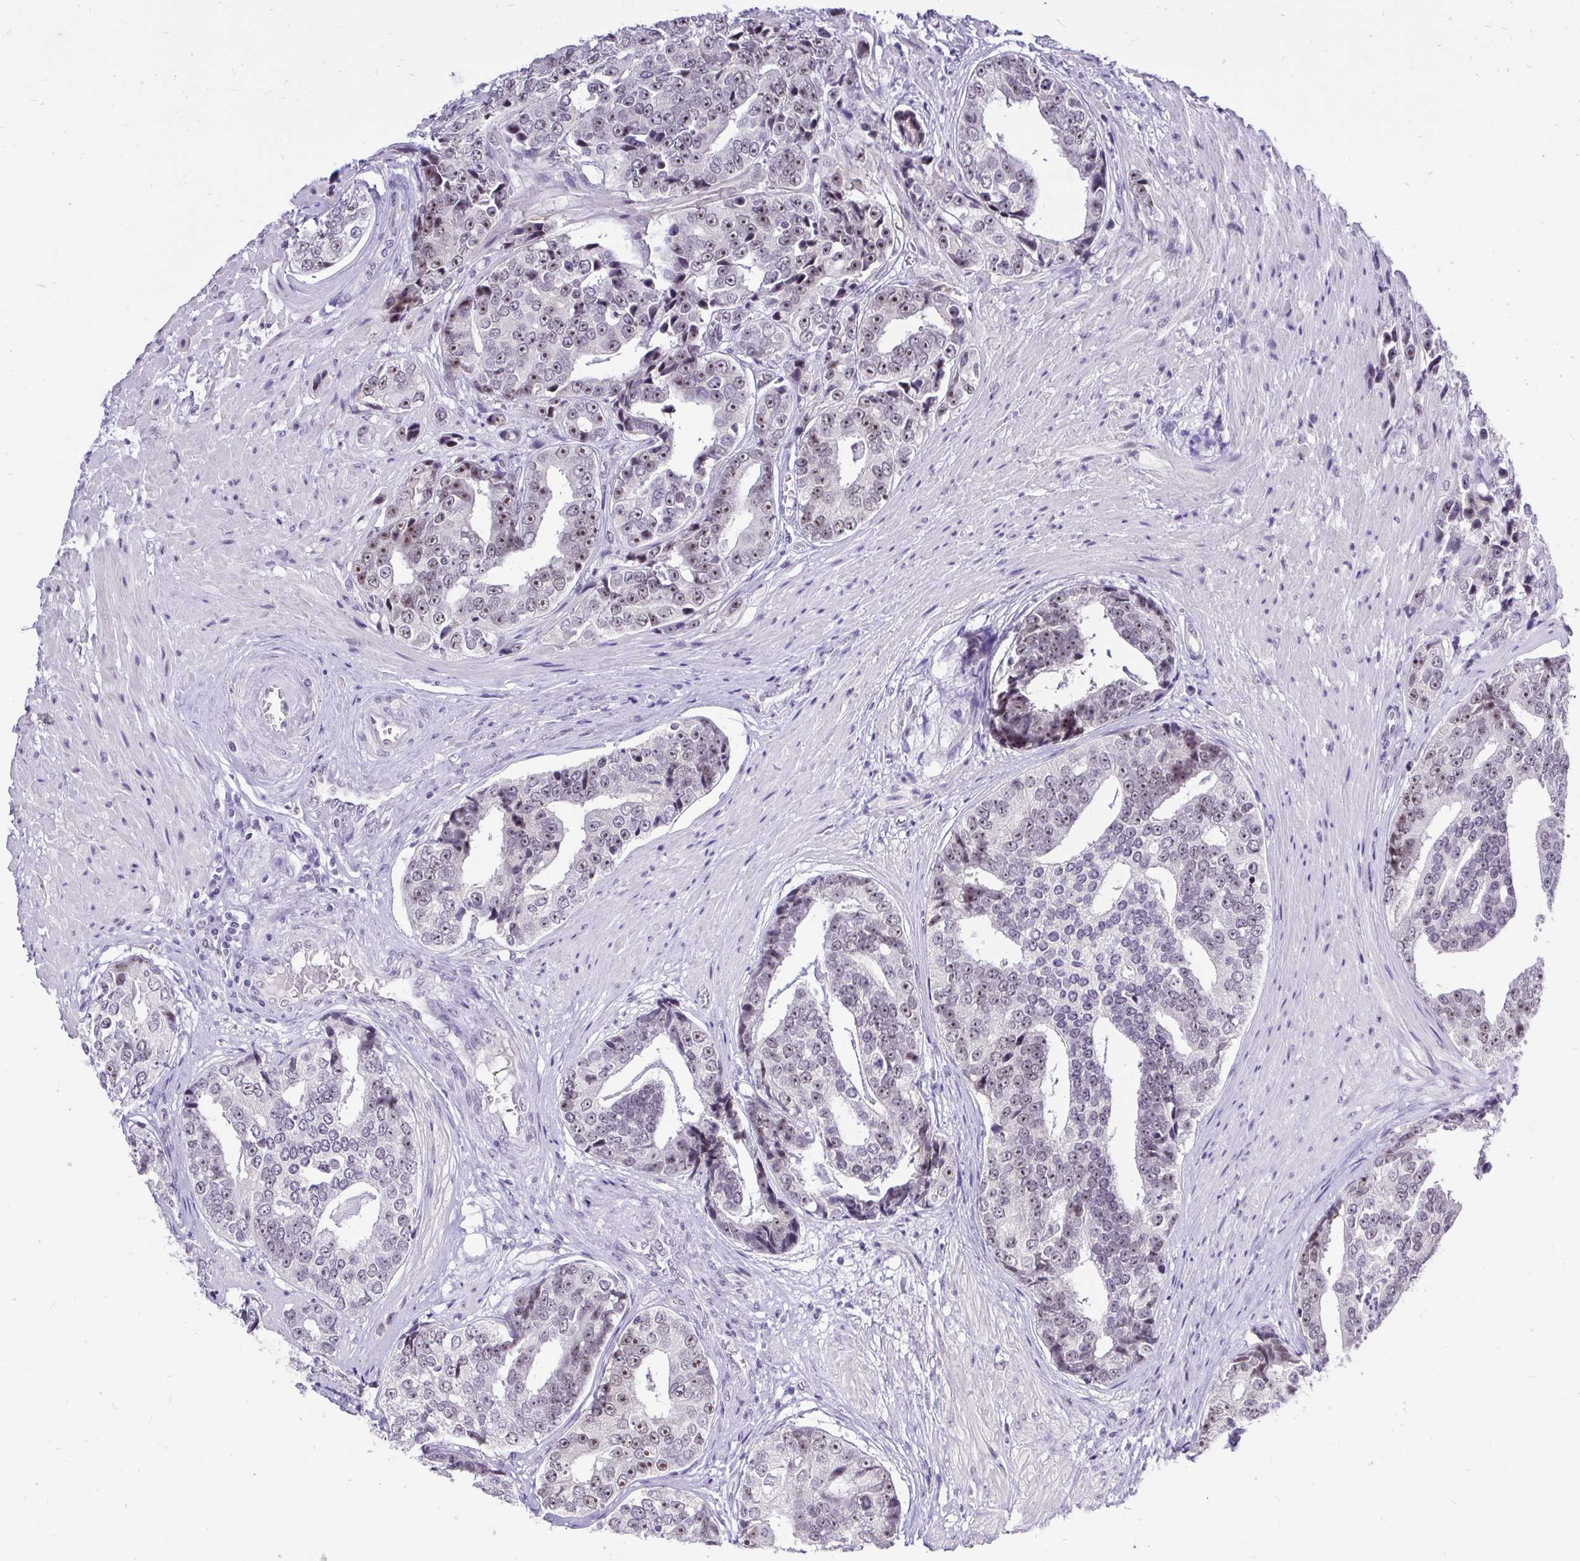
{"staining": {"intensity": "weak", "quantity": "25%-75%", "location": "nuclear"}, "tissue": "prostate cancer", "cell_type": "Tumor cells", "image_type": "cancer", "snomed": [{"axis": "morphology", "description": "Adenocarcinoma, High grade"}, {"axis": "topography", "description": "Prostate"}], "caption": "Immunohistochemistry (IHC) (DAB (3,3'-diaminobenzidine)) staining of human prostate cancer demonstrates weak nuclear protein expression in approximately 25%-75% of tumor cells.", "gene": "ZNF860", "patient": {"sex": "male", "age": 71}}